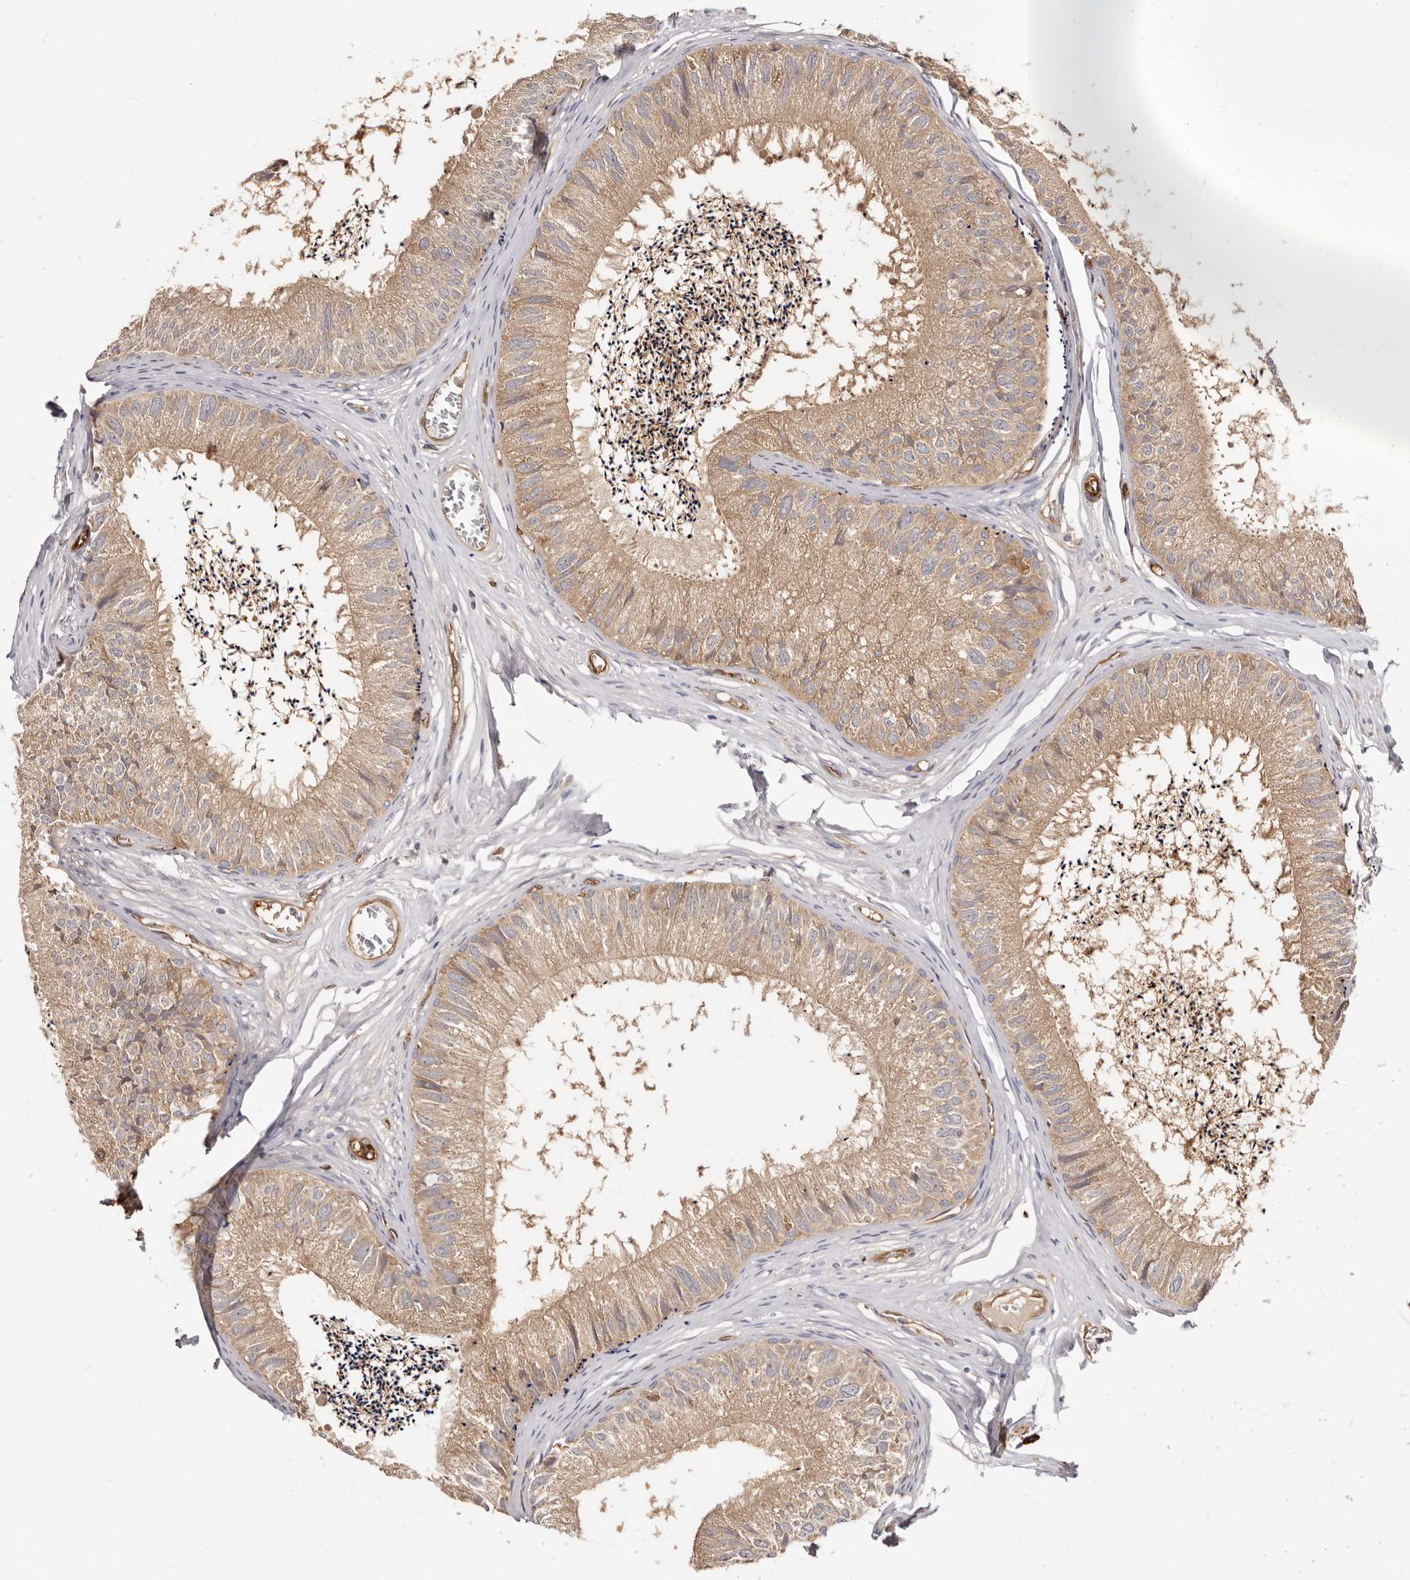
{"staining": {"intensity": "moderate", "quantity": "25%-75%", "location": "cytoplasmic/membranous"}, "tissue": "epididymis", "cell_type": "Glandular cells", "image_type": "normal", "snomed": [{"axis": "morphology", "description": "Normal tissue, NOS"}, {"axis": "topography", "description": "Epididymis"}], "caption": "Immunohistochemical staining of benign human epididymis displays moderate cytoplasmic/membranous protein positivity in approximately 25%-75% of glandular cells. Nuclei are stained in blue.", "gene": "LAP3", "patient": {"sex": "male", "age": 79}}